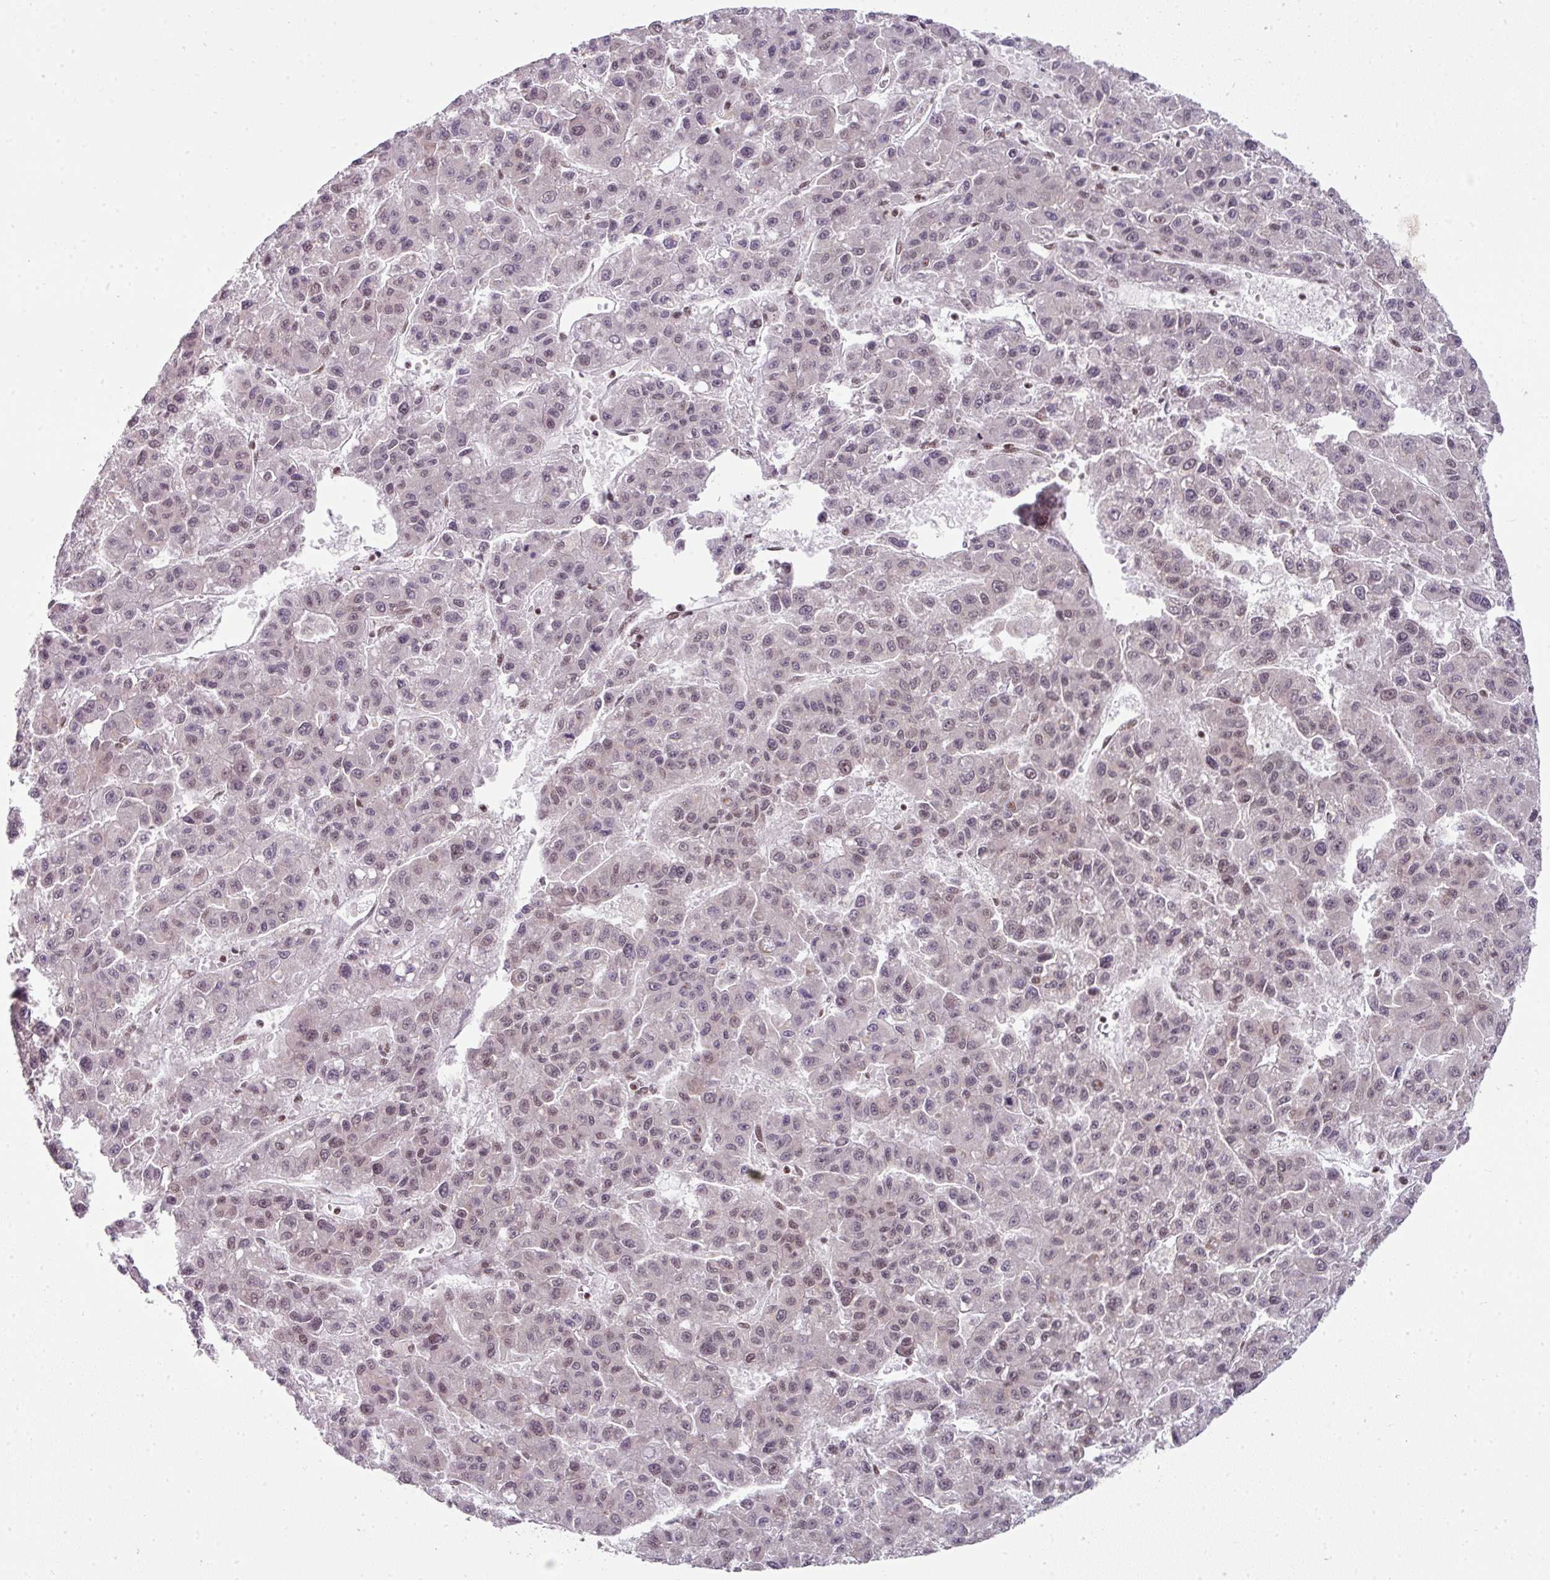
{"staining": {"intensity": "weak", "quantity": "<25%", "location": "nuclear"}, "tissue": "liver cancer", "cell_type": "Tumor cells", "image_type": "cancer", "snomed": [{"axis": "morphology", "description": "Carcinoma, Hepatocellular, NOS"}, {"axis": "topography", "description": "Liver"}], "caption": "This is an IHC histopathology image of human liver cancer. There is no expression in tumor cells.", "gene": "NFYA", "patient": {"sex": "male", "age": 70}}